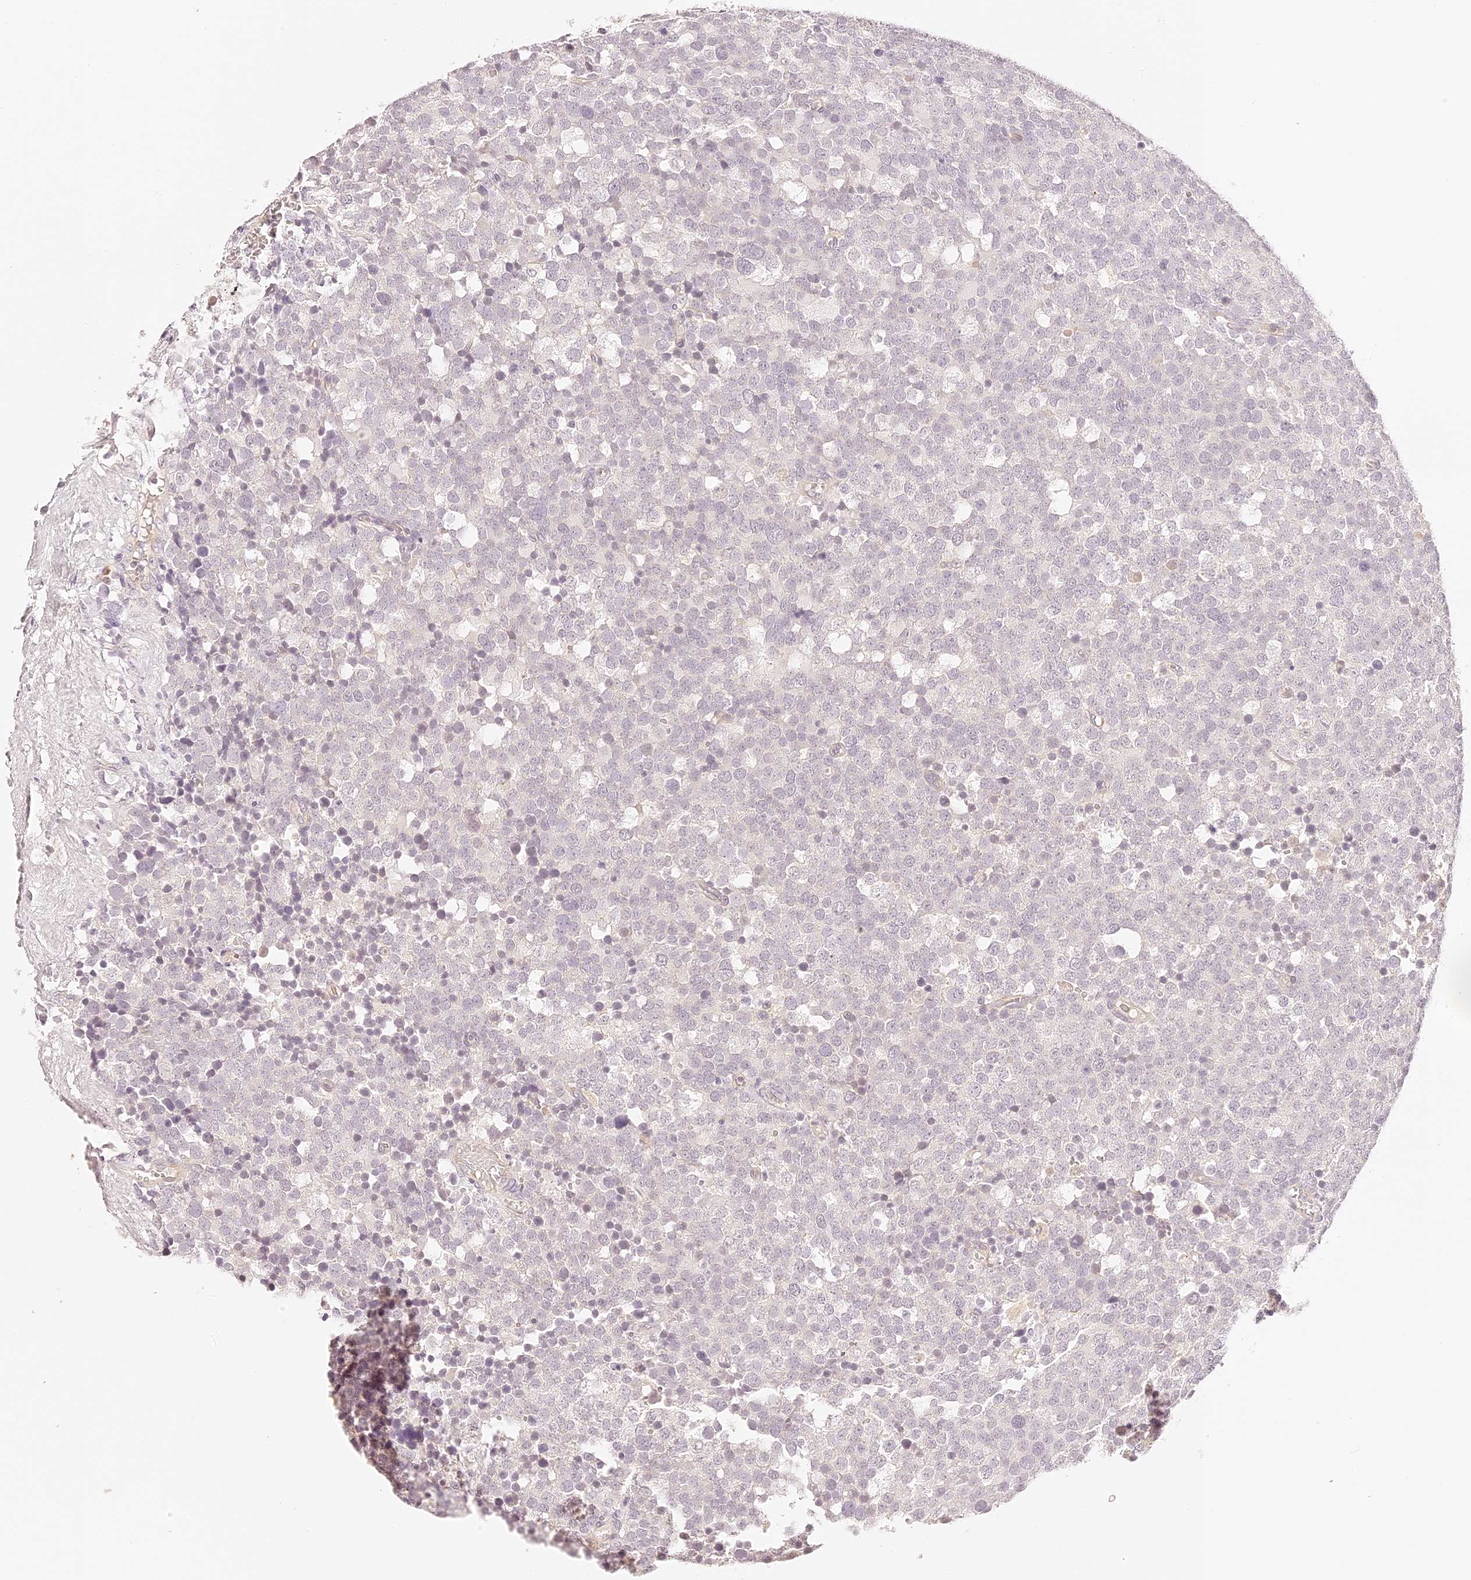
{"staining": {"intensity": "negative", "quantity": "none", "location": "none"}, "tissue": "testis cancer", "cell_type": "Tumor cells", "image_type": "cancer", "snomed": [{"axis": "morphology", "description": "Seminoma, NOS"}, {"axis": "topography", "description": "Testis"}], "caption": "Immunohistochemistry (IHC) of human testis seminoma exhibits no staining in tumor cells.", "gene": "TRIM45", "patient": {"sex": "male", "age": 71}}